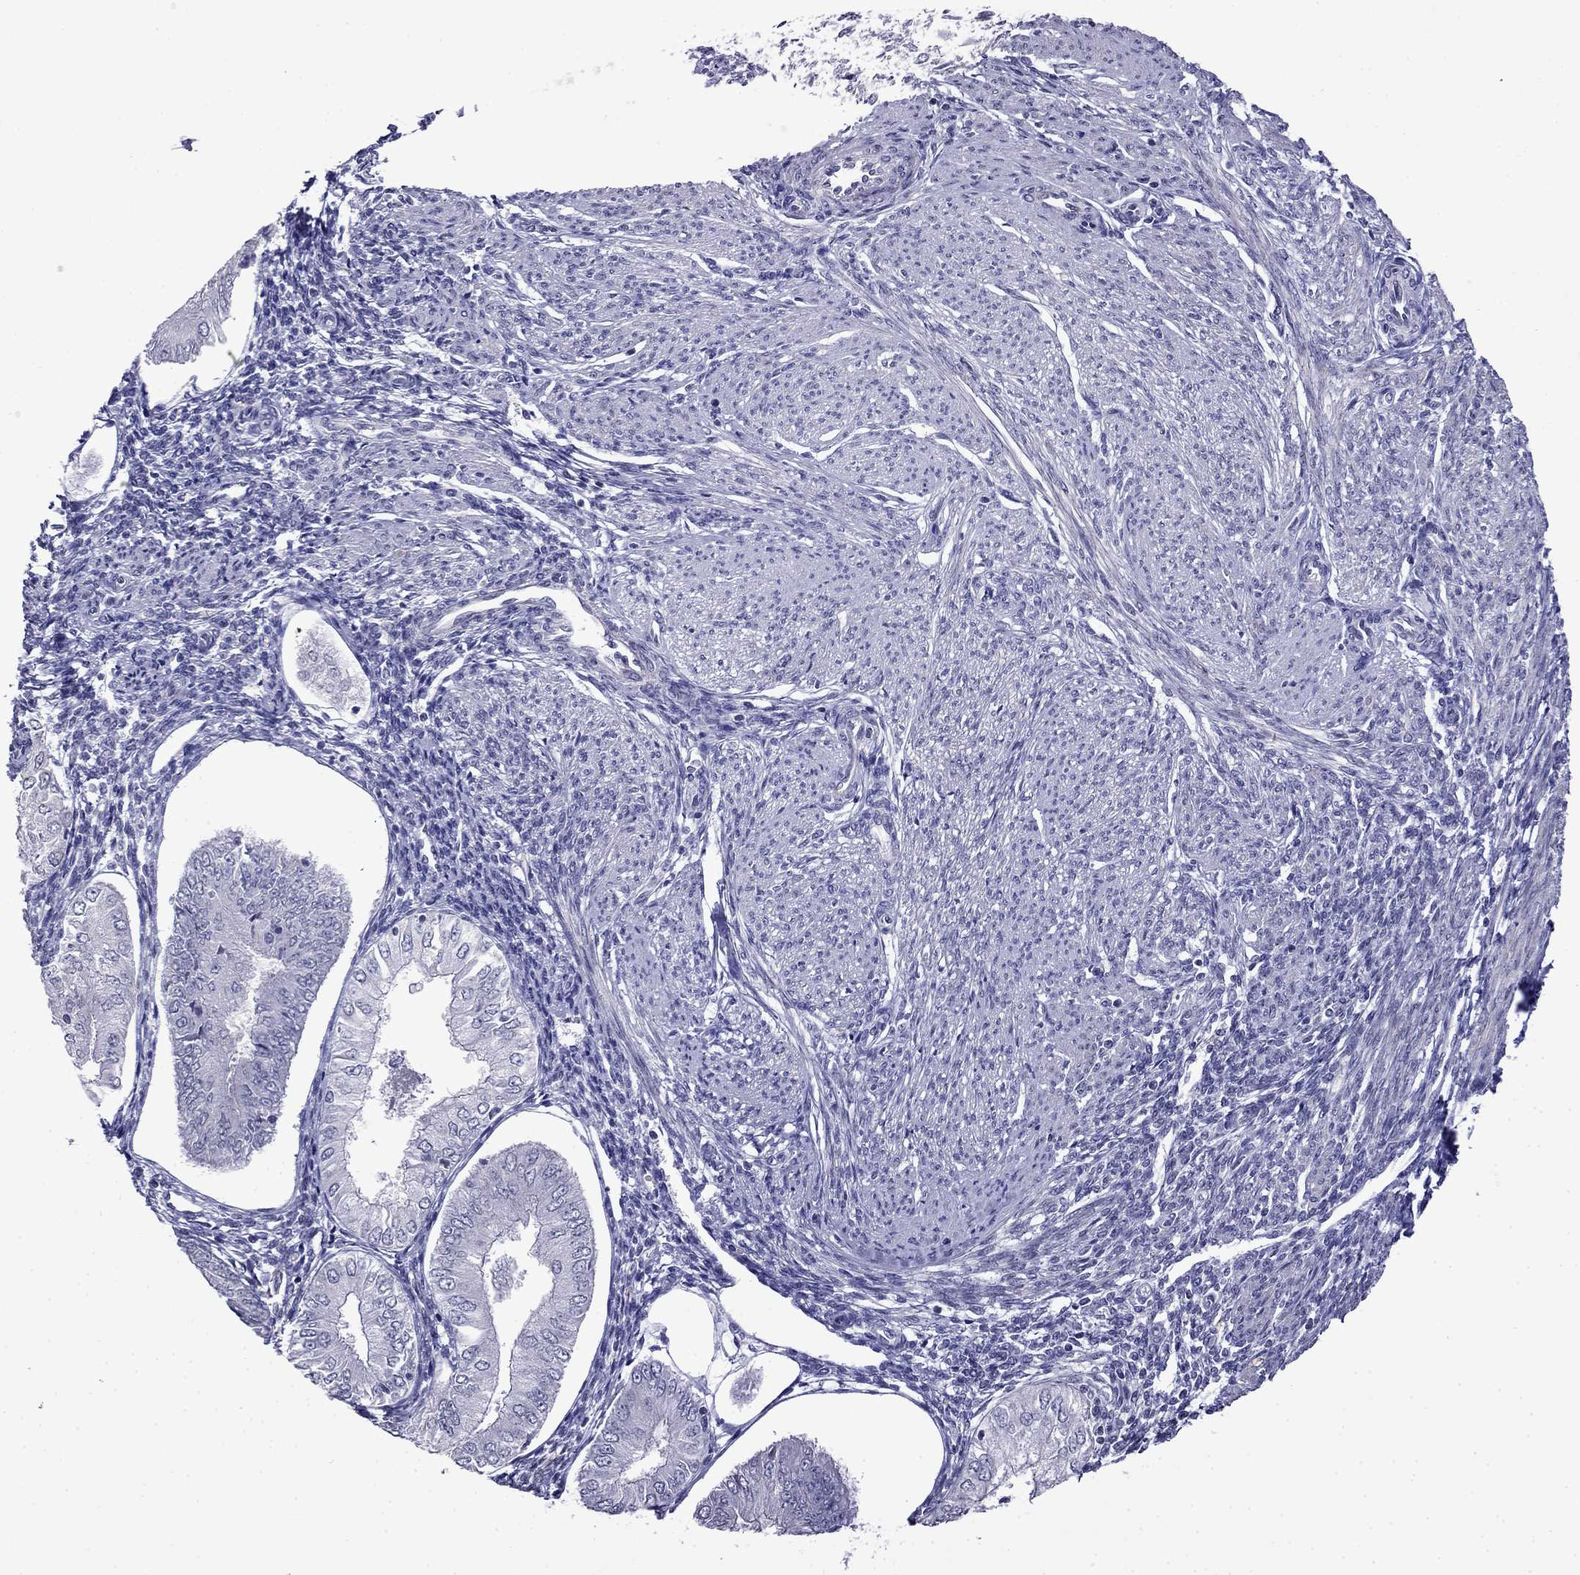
{"staining": {"intensity": "negative", "quantity": "none", "location": "none"}, "tissue": "endometrial cancer", "cell_type": "Tumor cells", "image_type": "cancer", "snomed": [{"axis": "morphology", "description": "Adenocarcinoma, NOS"}, {"axis": "topography", "description": "Endometrium"}], "caption": "DAB (3,3'-diaminobenzidine) immunohistochemical staining of endometrial cancer (adenocarcinoma) exhibits no significant expression in tumor cells.", "gene": "PRR18", "patient": {"sex": "female", "age": 53}}